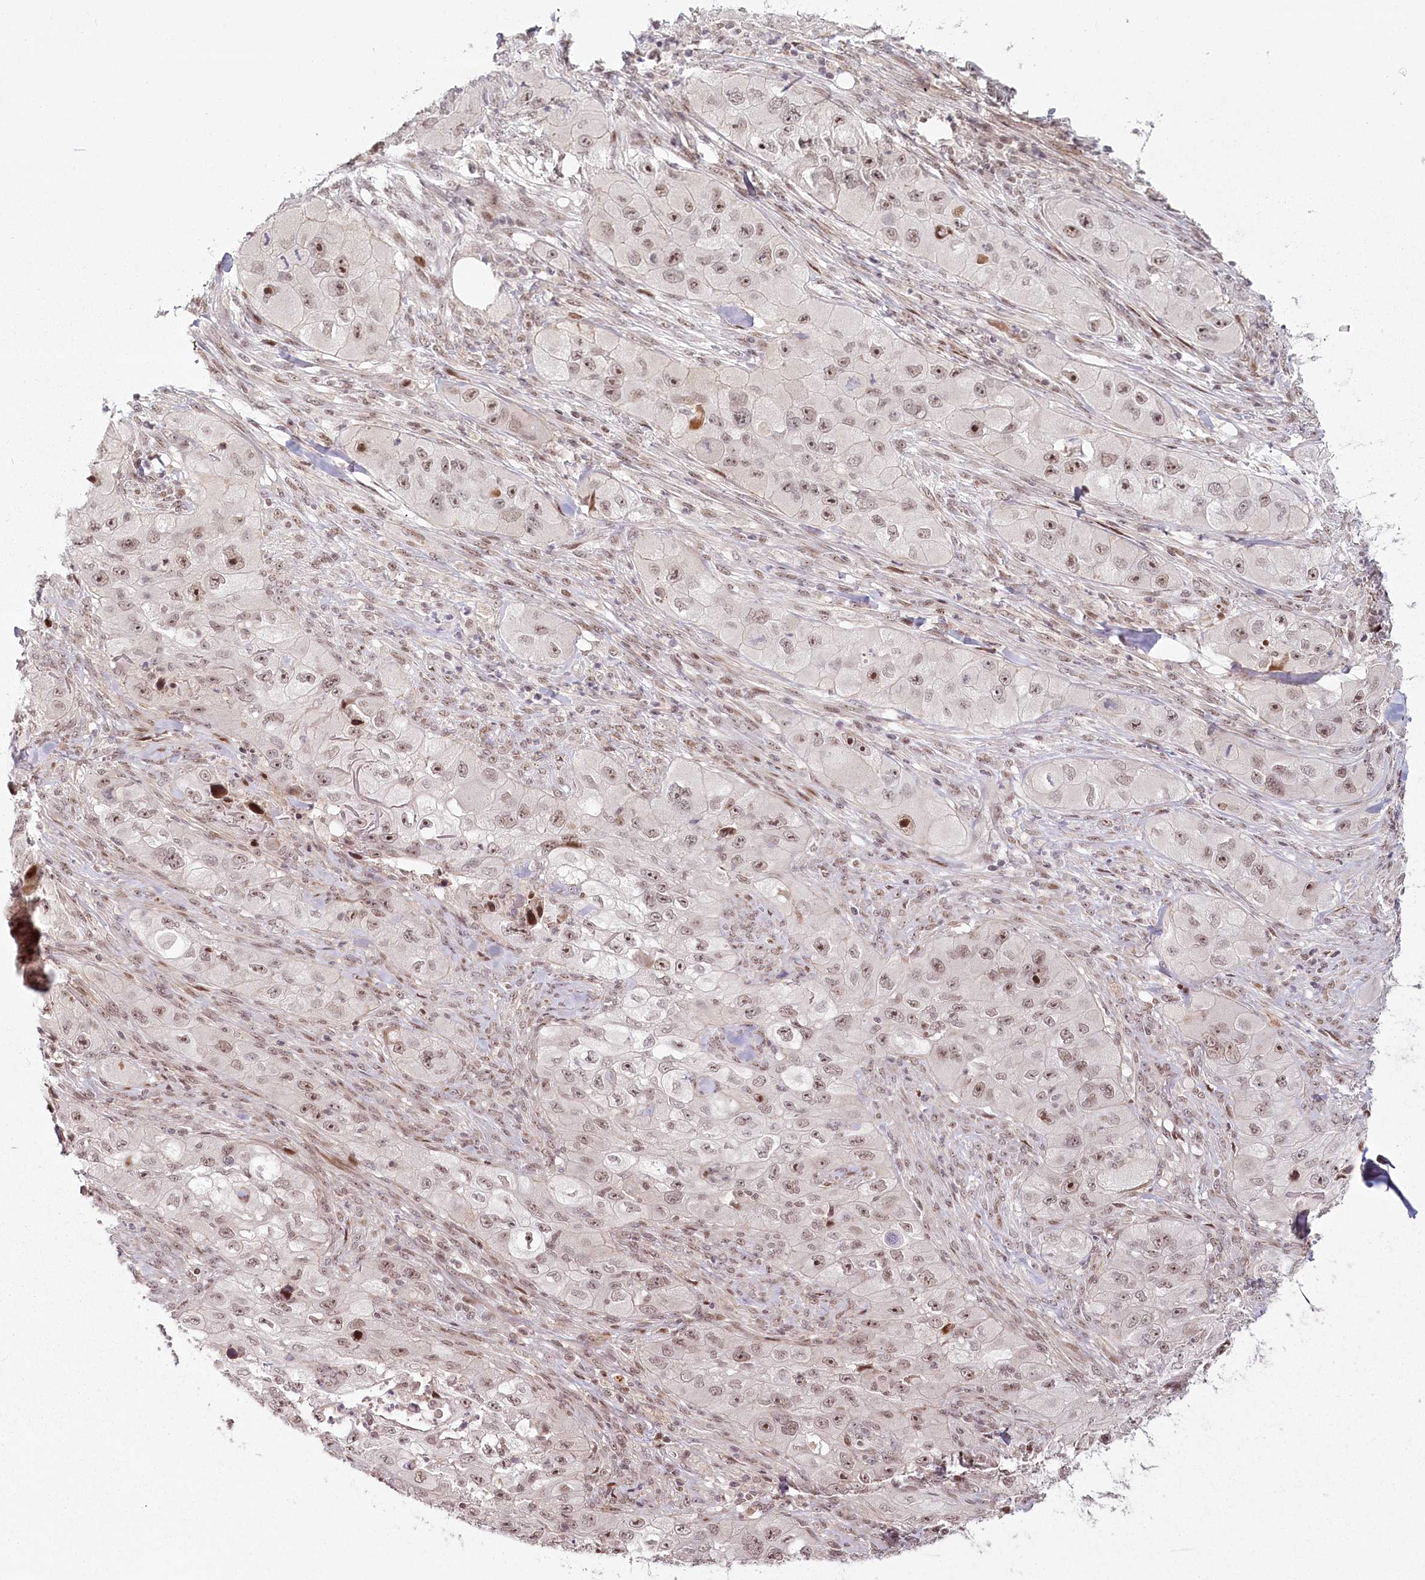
{"staining": {"intensity": "weak", "quantity": ">75%", "location": "nuclear"}, "tissue": "skin cancer", "cell_type": "Tumor cells", "image_type": "cancer", "snomed": [{"axis": "morphology", "description": "Squamous cell carcinoma, NOS"}, {"axis": "topography", "description": "Skin"}, {"axis": "topography", "description": "Subcutis"}], "caption": "Immunohistochemical staining of skin cancer (squamous cell carcinoma) demonstrates weak nuclear protein staining in approximately >75% of tumor cells.", "gene": "FAM204A", "patient": {"sex": "male", "age": 73}}